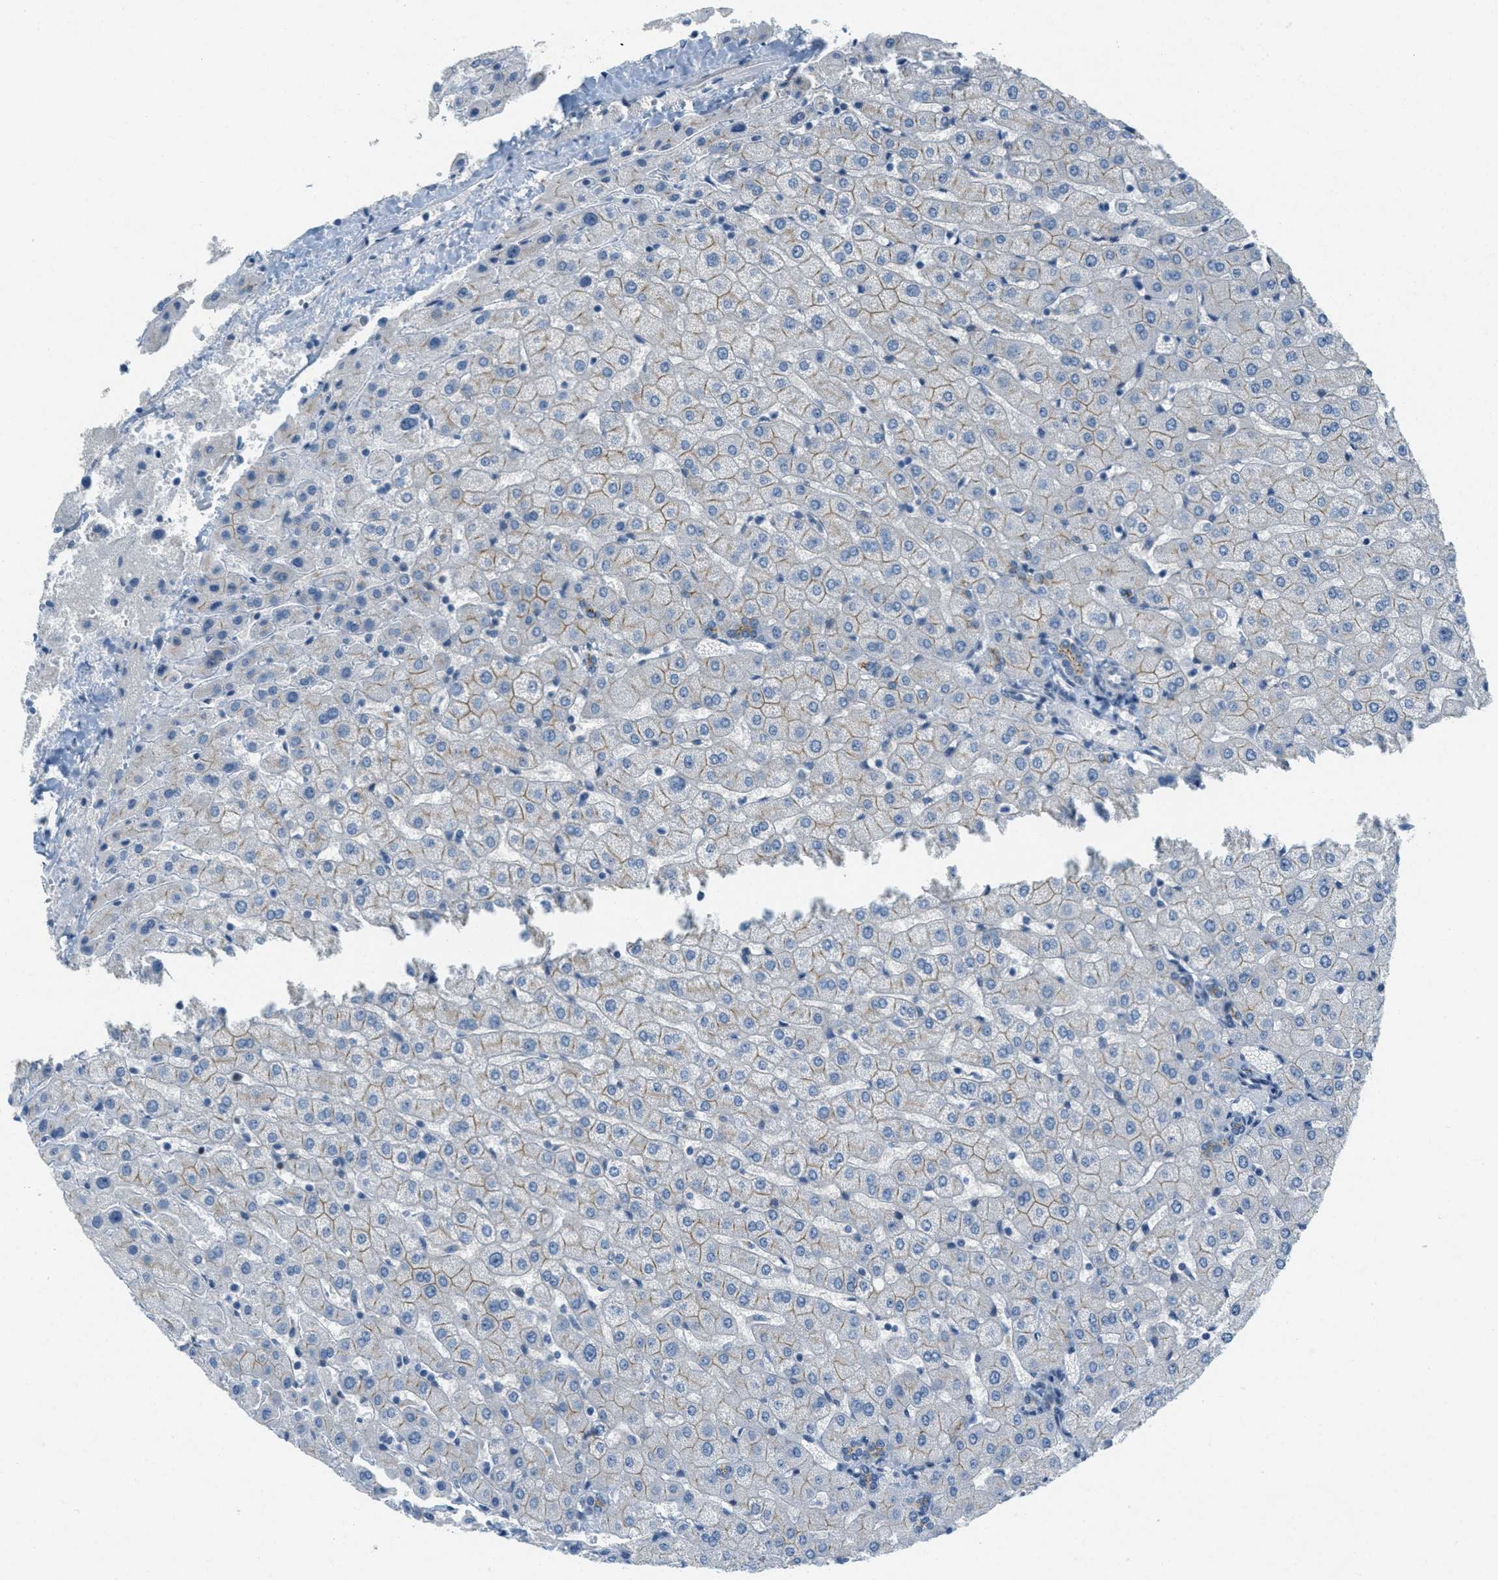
{"staining": {"intensity": "weak", "quantity": "25%-75%", "location": "cytoplasmic/membranous"}, "tissue": "liver", "cell_type": "Cholangiocytes", "image_type": "normal", "snomed": [{"axis": "morphology", "description": "Normal tissue, NOS"}, {"axis": "morphology", "description": "Fibrosis, NOS"}, {"axis": "topography", "description": "Liver"}], "caption": "The photomicrograph demonstrates a brown stain indicating the presence of a protein in the cytoplasmic/membranous of cholangiocytes in liver.", "gene": "TCF3", "patient": {"sex": "female", "age": 29}}